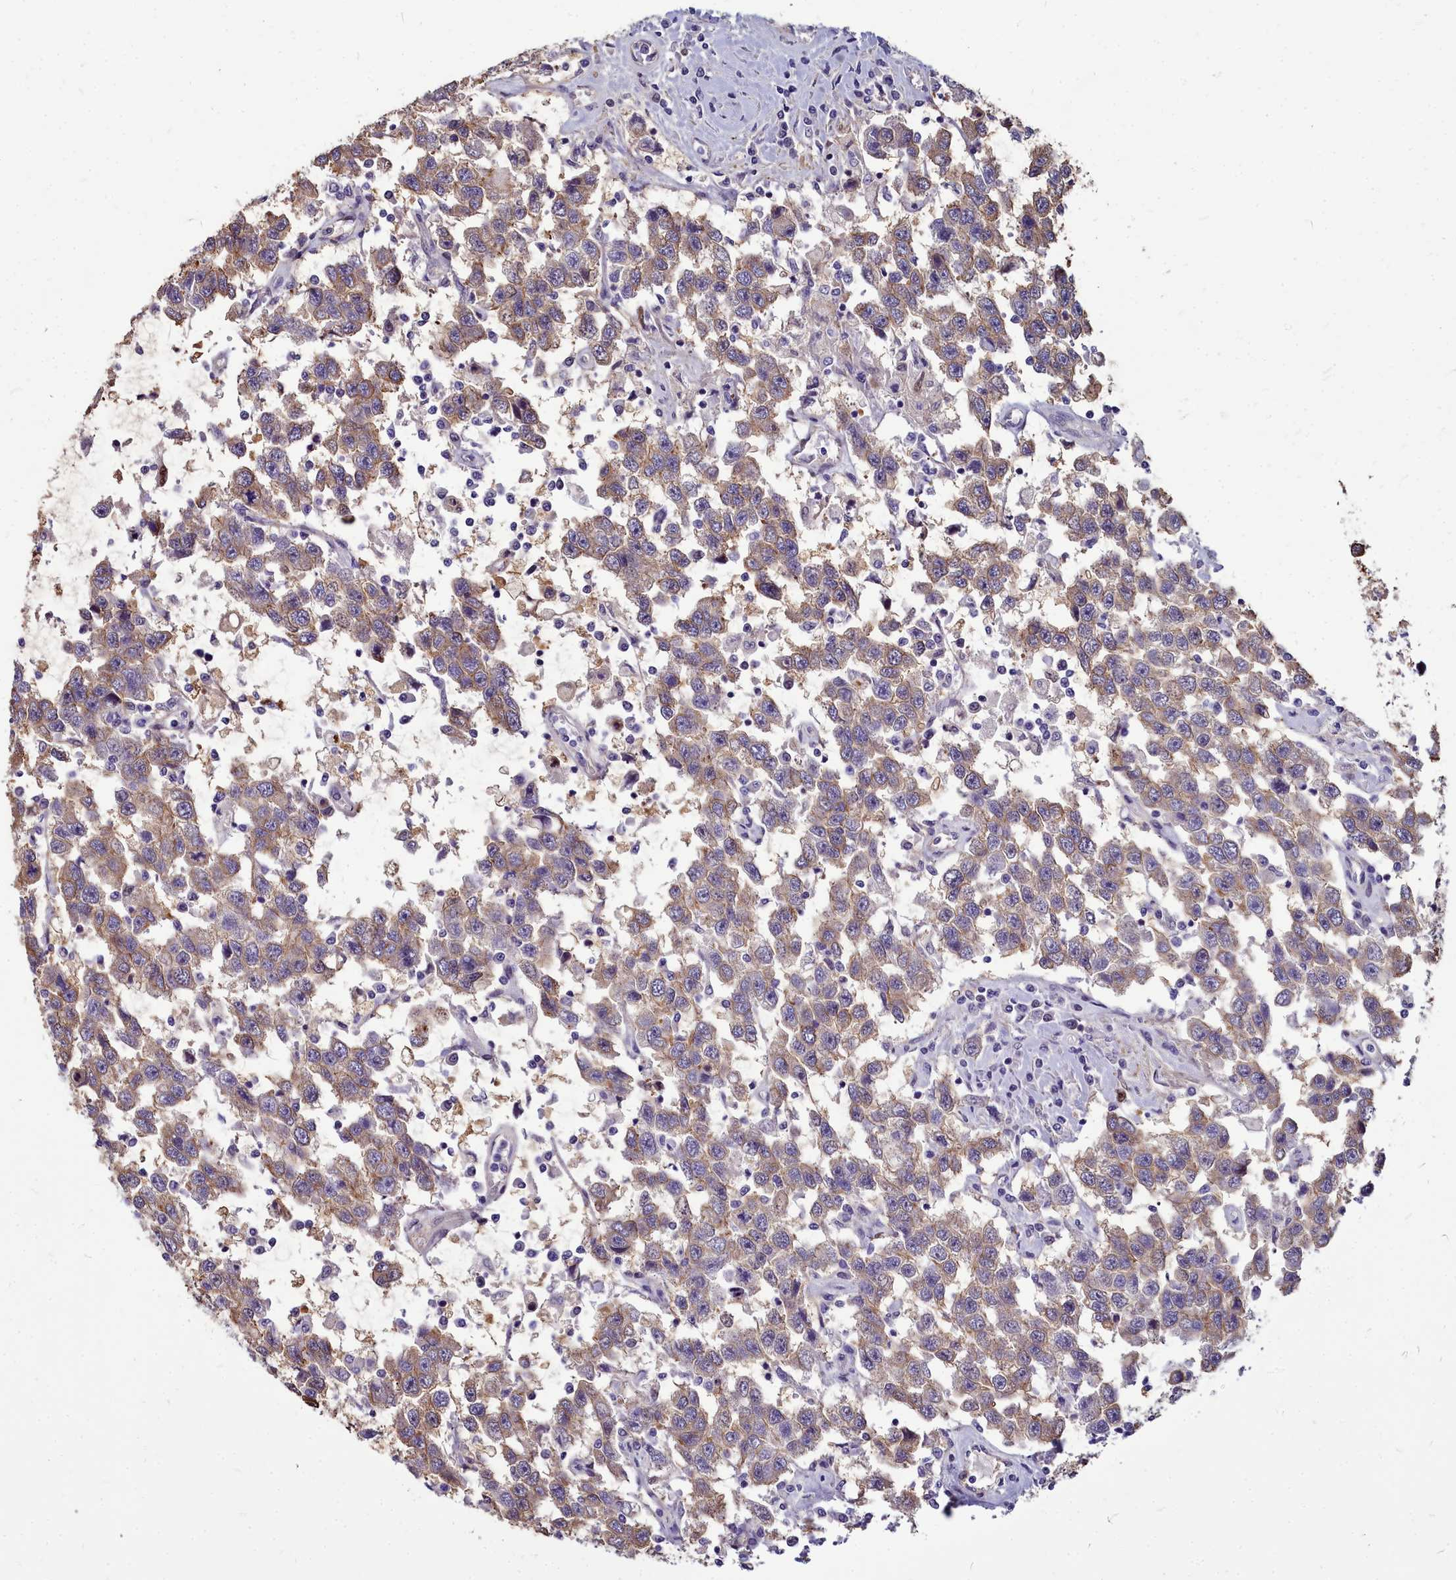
{"staining": {"intensity": "weak", "quantity": ">75%", "location": "cytoplasmic/membranous"}, "tissue": "testis cancer", "cell_type": "Tumor cells", "image_type": "cancer", "snomed": [{"axis": "morphology", "description": "Seminoma, NOS"}, {"axis": "topography", "description": "Testis"}], "caption": "IHC of human testis cancer (seminoma) displays low levels of weak cytoplasmic/membranous expression in approximately >75% of tumor cells.", "gene": "TTC5", "patient": {"sex": "male", "age": 41}}